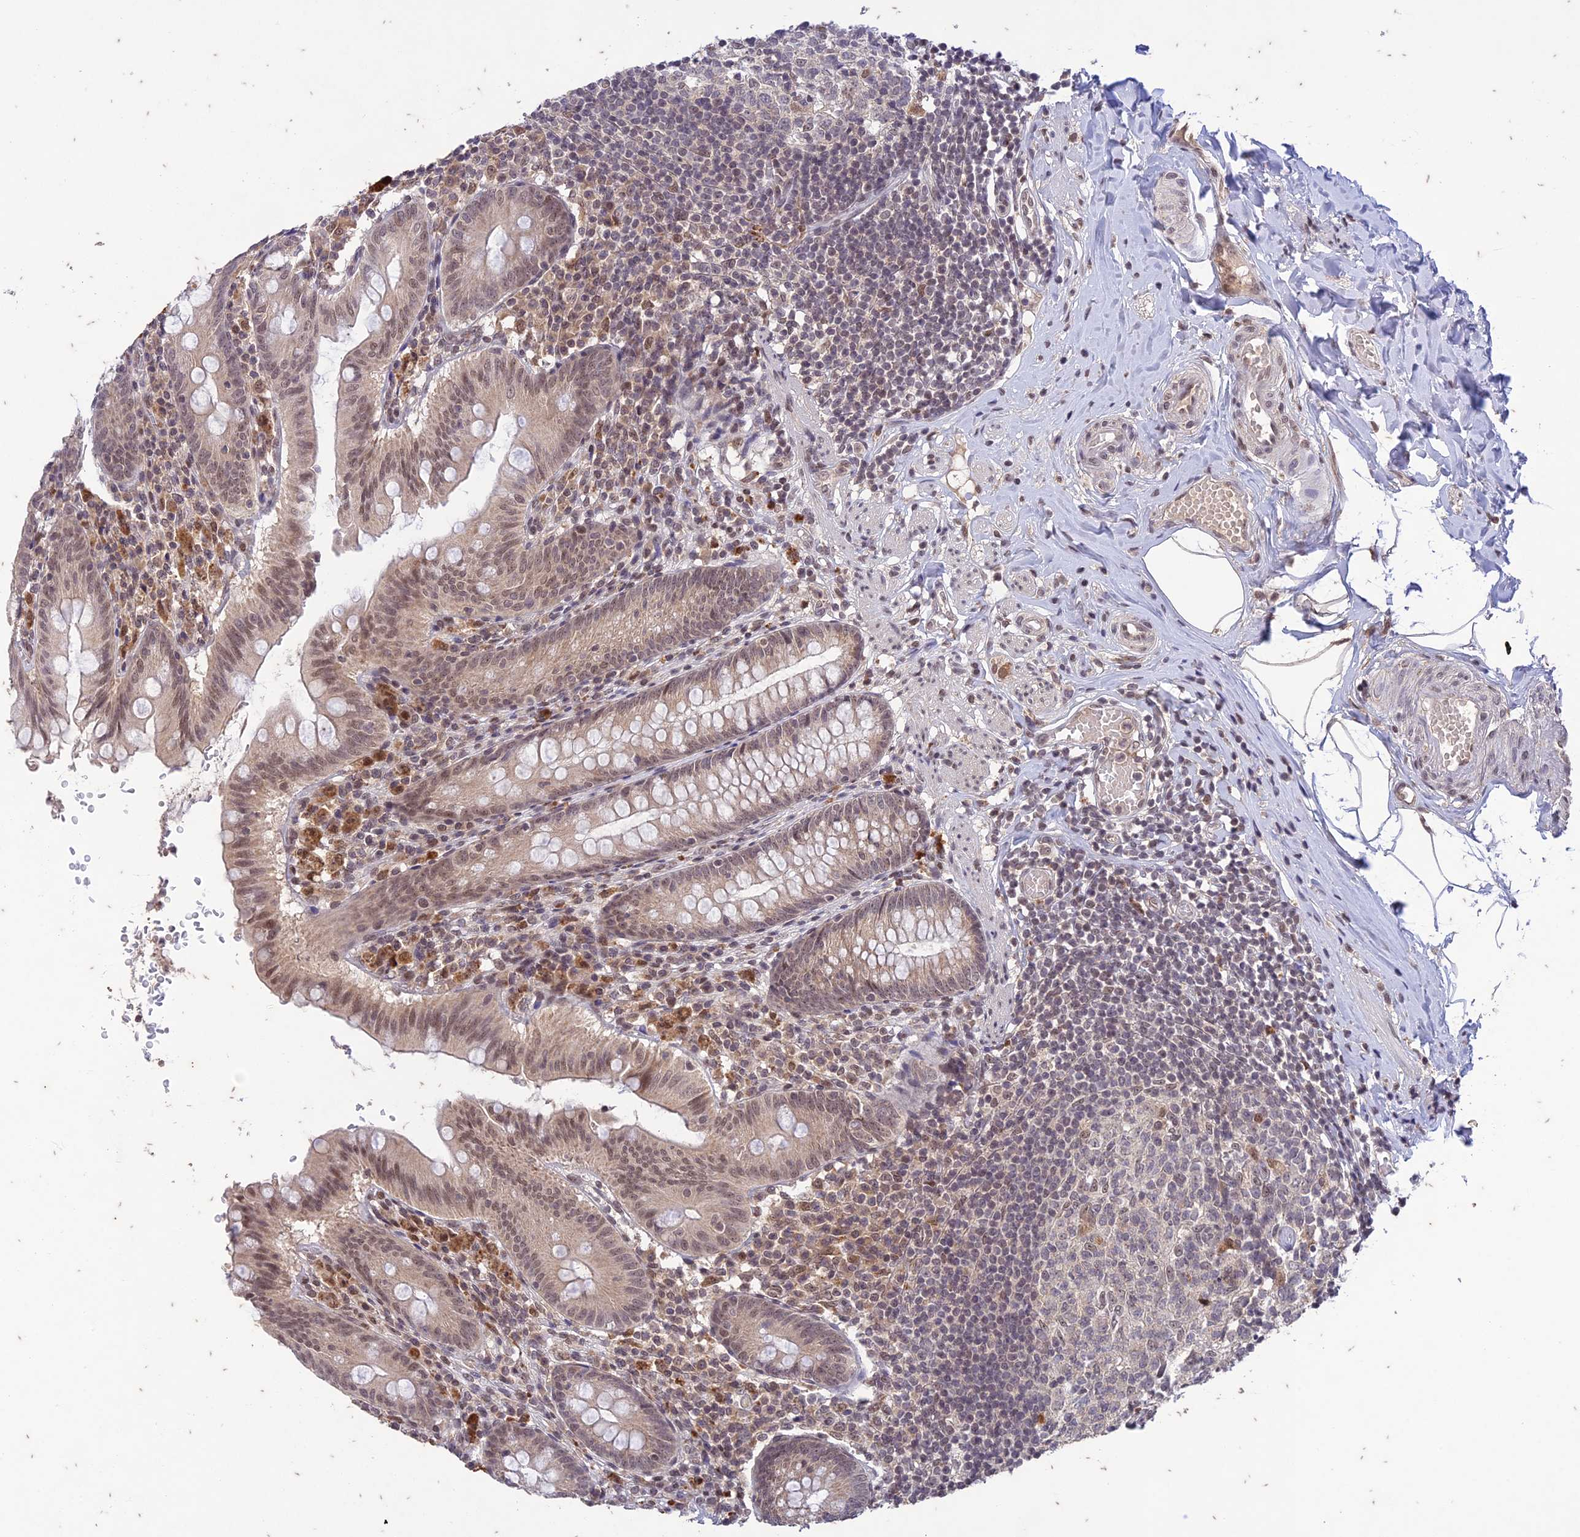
{"staining": {"intensity": "weak", "quantity": ">75%", "location": "nuclear"}, "tissue": "appendix", "cell_type": "Glandular cells", "image_type": "normal", "snomed": [{"axis": "morphology", "description": "Normal tissue, NOS"}, {"axis": "topography", "description": "Appendix"}], "caption": "This histopathology image reveals IHC staining of benign human appendix, with low weak nuclear staining in approximately >75% of glandular cells.", "gene": "POP4", "patient": {"sex": "male", "age": 55}}